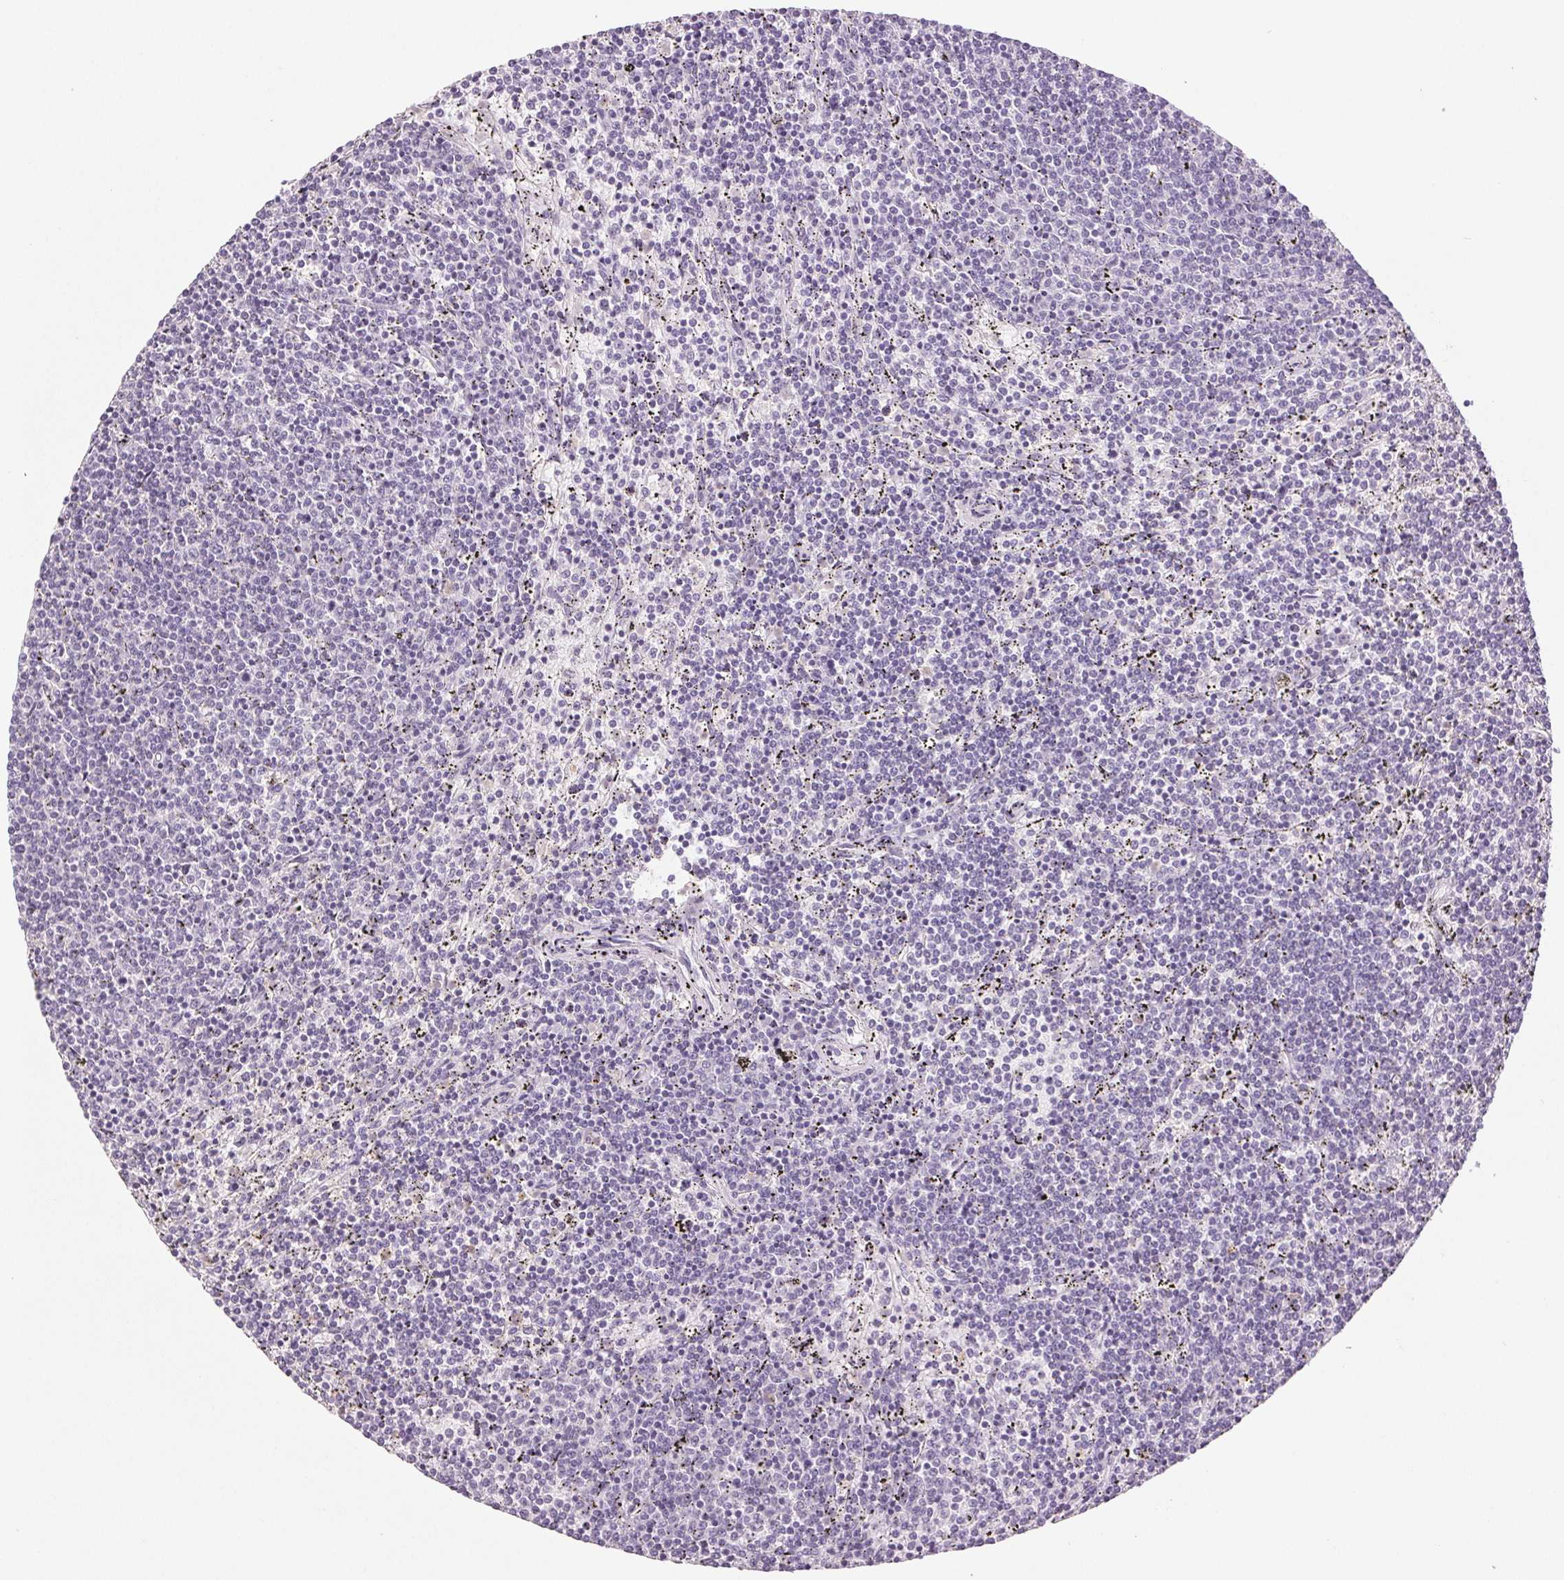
{"staining": {"intensity": "negative", "quantity": "none", "location": "none"}, "tissue": "lymphoma", "cell_type": "Tumor cells", "image_type": "cancer", "snomed": [{"axis": "morphology", "description": "Malignant lymphoma, non-Hodgkin's type, Low grade"}, {"axis": "topography", "description": "Spleen"}], "caption": "Immunohistochemistry (IHC) histopathology image of neoplastic tissue: human low-grade malignant lymphoma, non-Hodgkin's type stained with DAB (3,3'-diaminobenzidine) demonstrates no significant protein expression in tumor cells.", "gene": "LTF", "patient": {"sex": "female", "age": 50}}